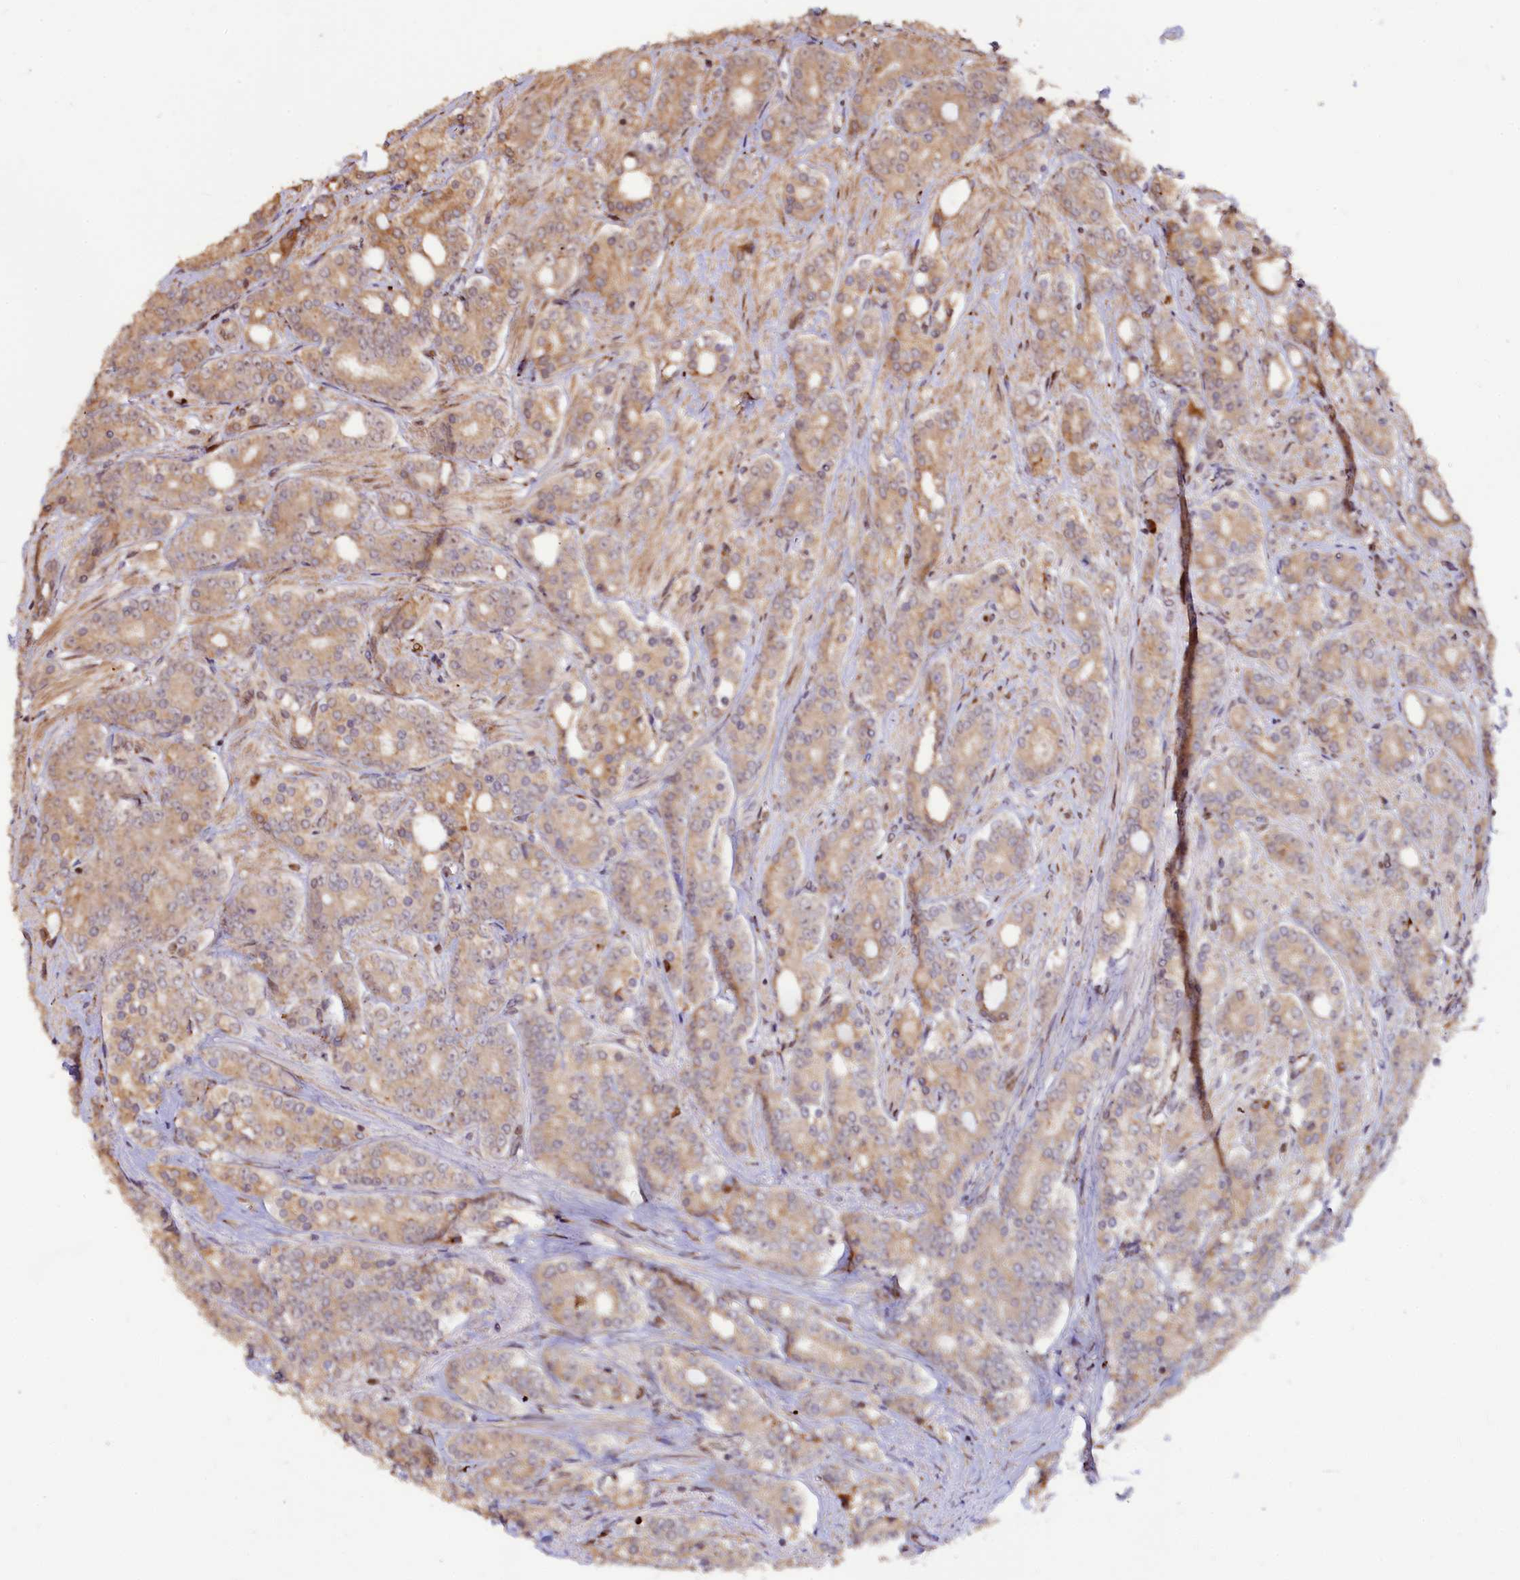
{"staining": {"intensity": "moderate", "quantity": ">75%", "location": "cytoplasmic/membranous"}, "tissue": "prostate cancer", "cell_type": "Tumor cells", "image_type": "cancer", "snomed": [{"axis": "morphology", "description": "Adenocarcinoma, High grade"}, {"axis": "topography", "description": "Prostate"}], "caption": "Protein staining of prostate cancer tissue demonstrates moderate cytoplasmic/membranous positivity in approximately >75% of tumor cells.", "gene": "C5orf15", "patient": {"sex": "male", "age": 62}}